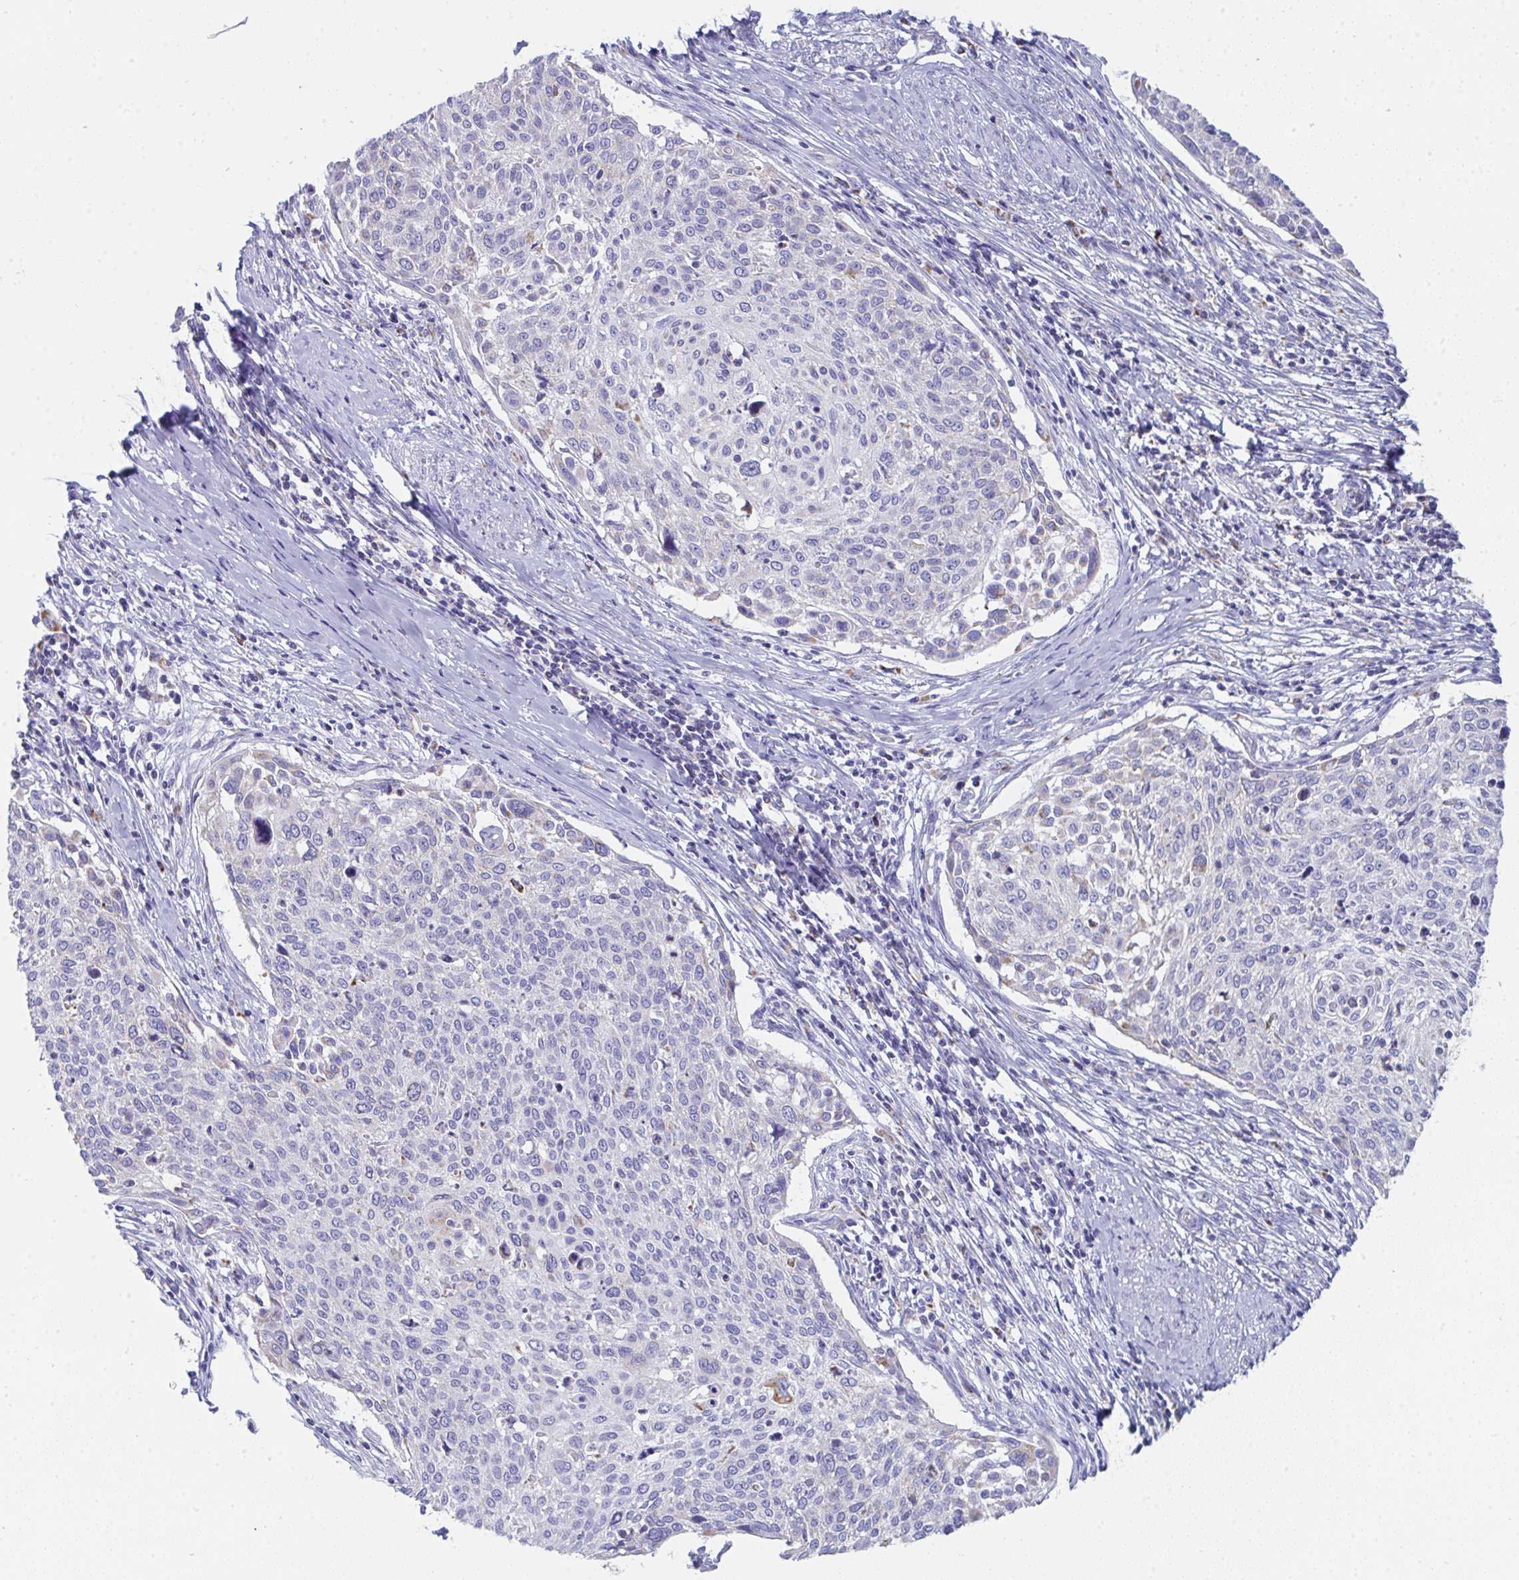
{"staining": {"intensity": "moderate", "quantity": "<25%", "location": "cytoplasmic/membranous"}, "tissue": "cervical cancer", "cell_type": "Tumor cells", "image_type": "cancer", "snomed": [{"axis": "morphology", "description": "Squamous cell carcinoma, NOS"}, {"axis": "topography", "description": "Cervix"}], "caption": "There is low levels of moderate cytoplasmic/membranous positivity in tumor cells of cervical cancer (squamous cell carcinoma), as demonstrated by immunohistochemical staining (brown color).", "gene": "AIFM1", "patient": {"sex": "female", "age": 49}}